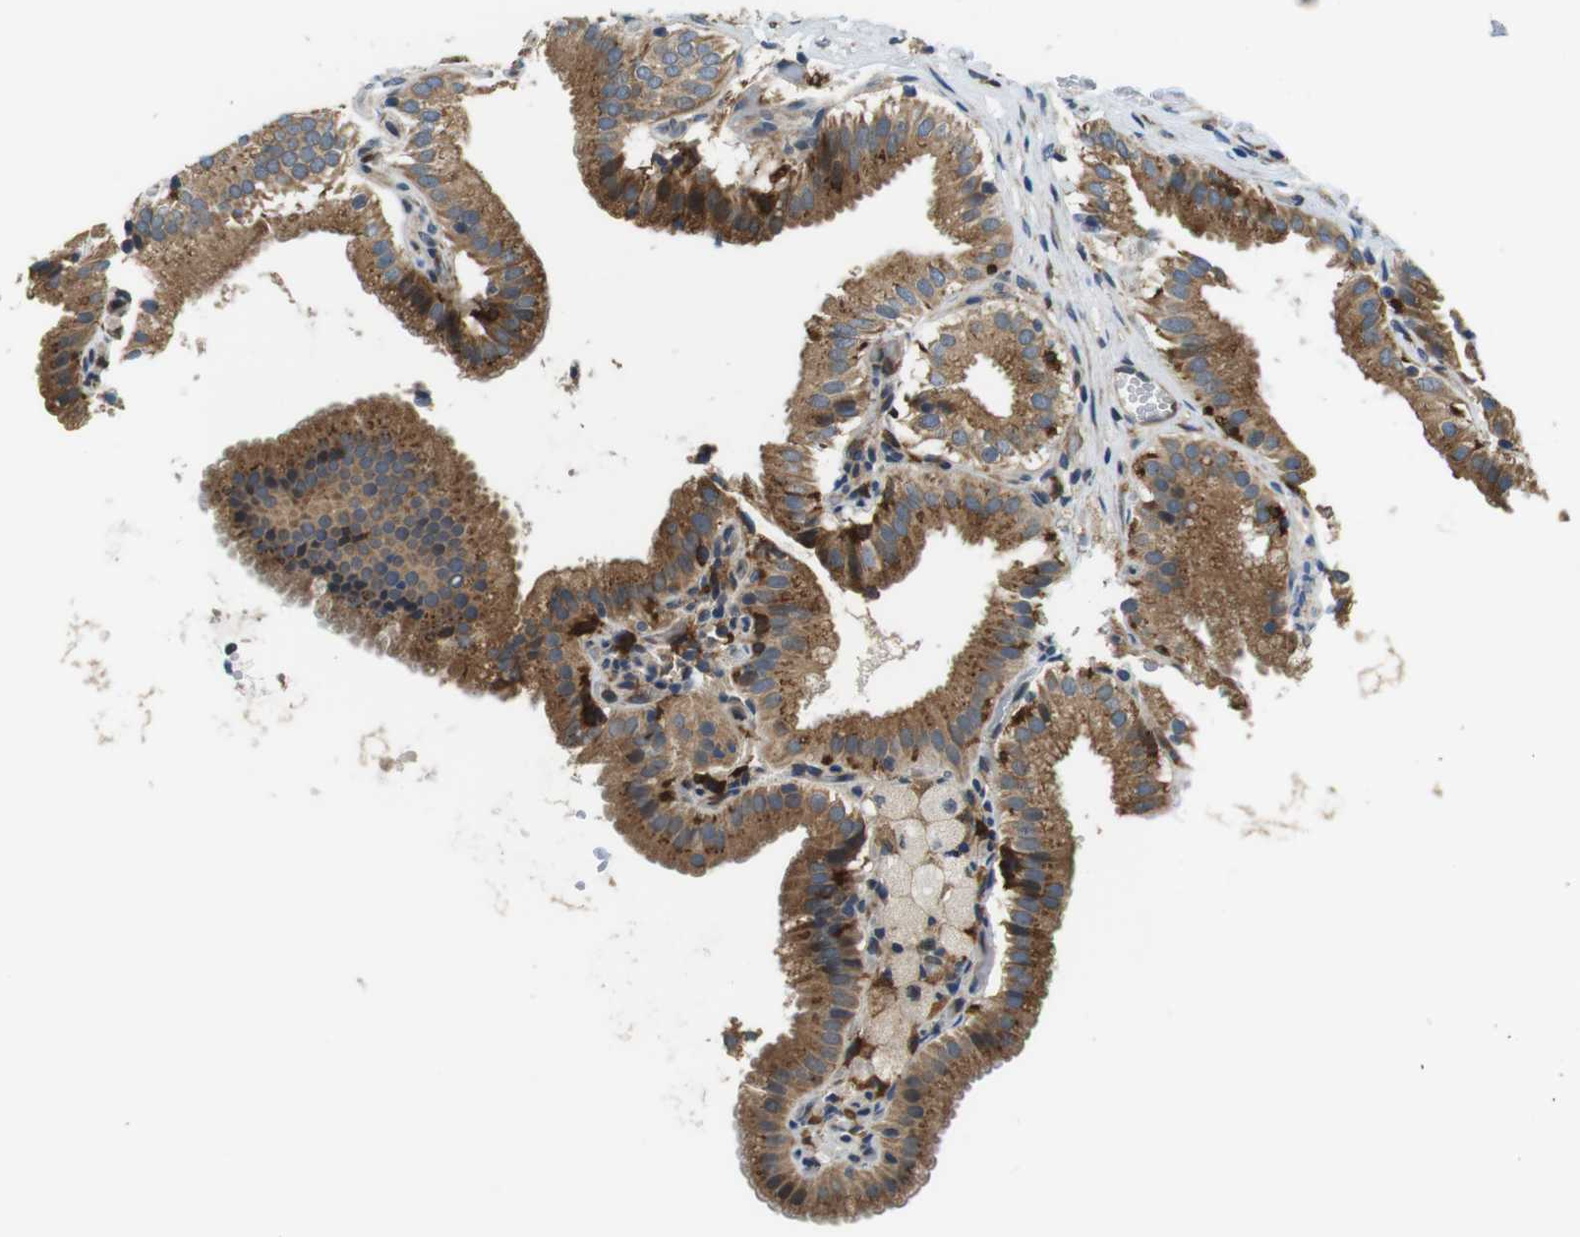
{"staining": {"intensity": "strong", "quantity": ">75%", "location": "cytoplasmic/membranous"}, "tissue": "gallbladder", "cell_type": "Glandular cells", "image_type": "normal", "snomed": [{"axis": "morphology", "description": "Normal tissue, NOS"}, {"axis": "topography", "description": "Gallbladder"}], "caption": "Protein expression by immunohistochemistry displays strong cytoplasmic/membranous staining in about >75% of glandular cells in benign gallbladder.", "gene": "PALD1", "patient": {"sex": "male", "age": 54}}